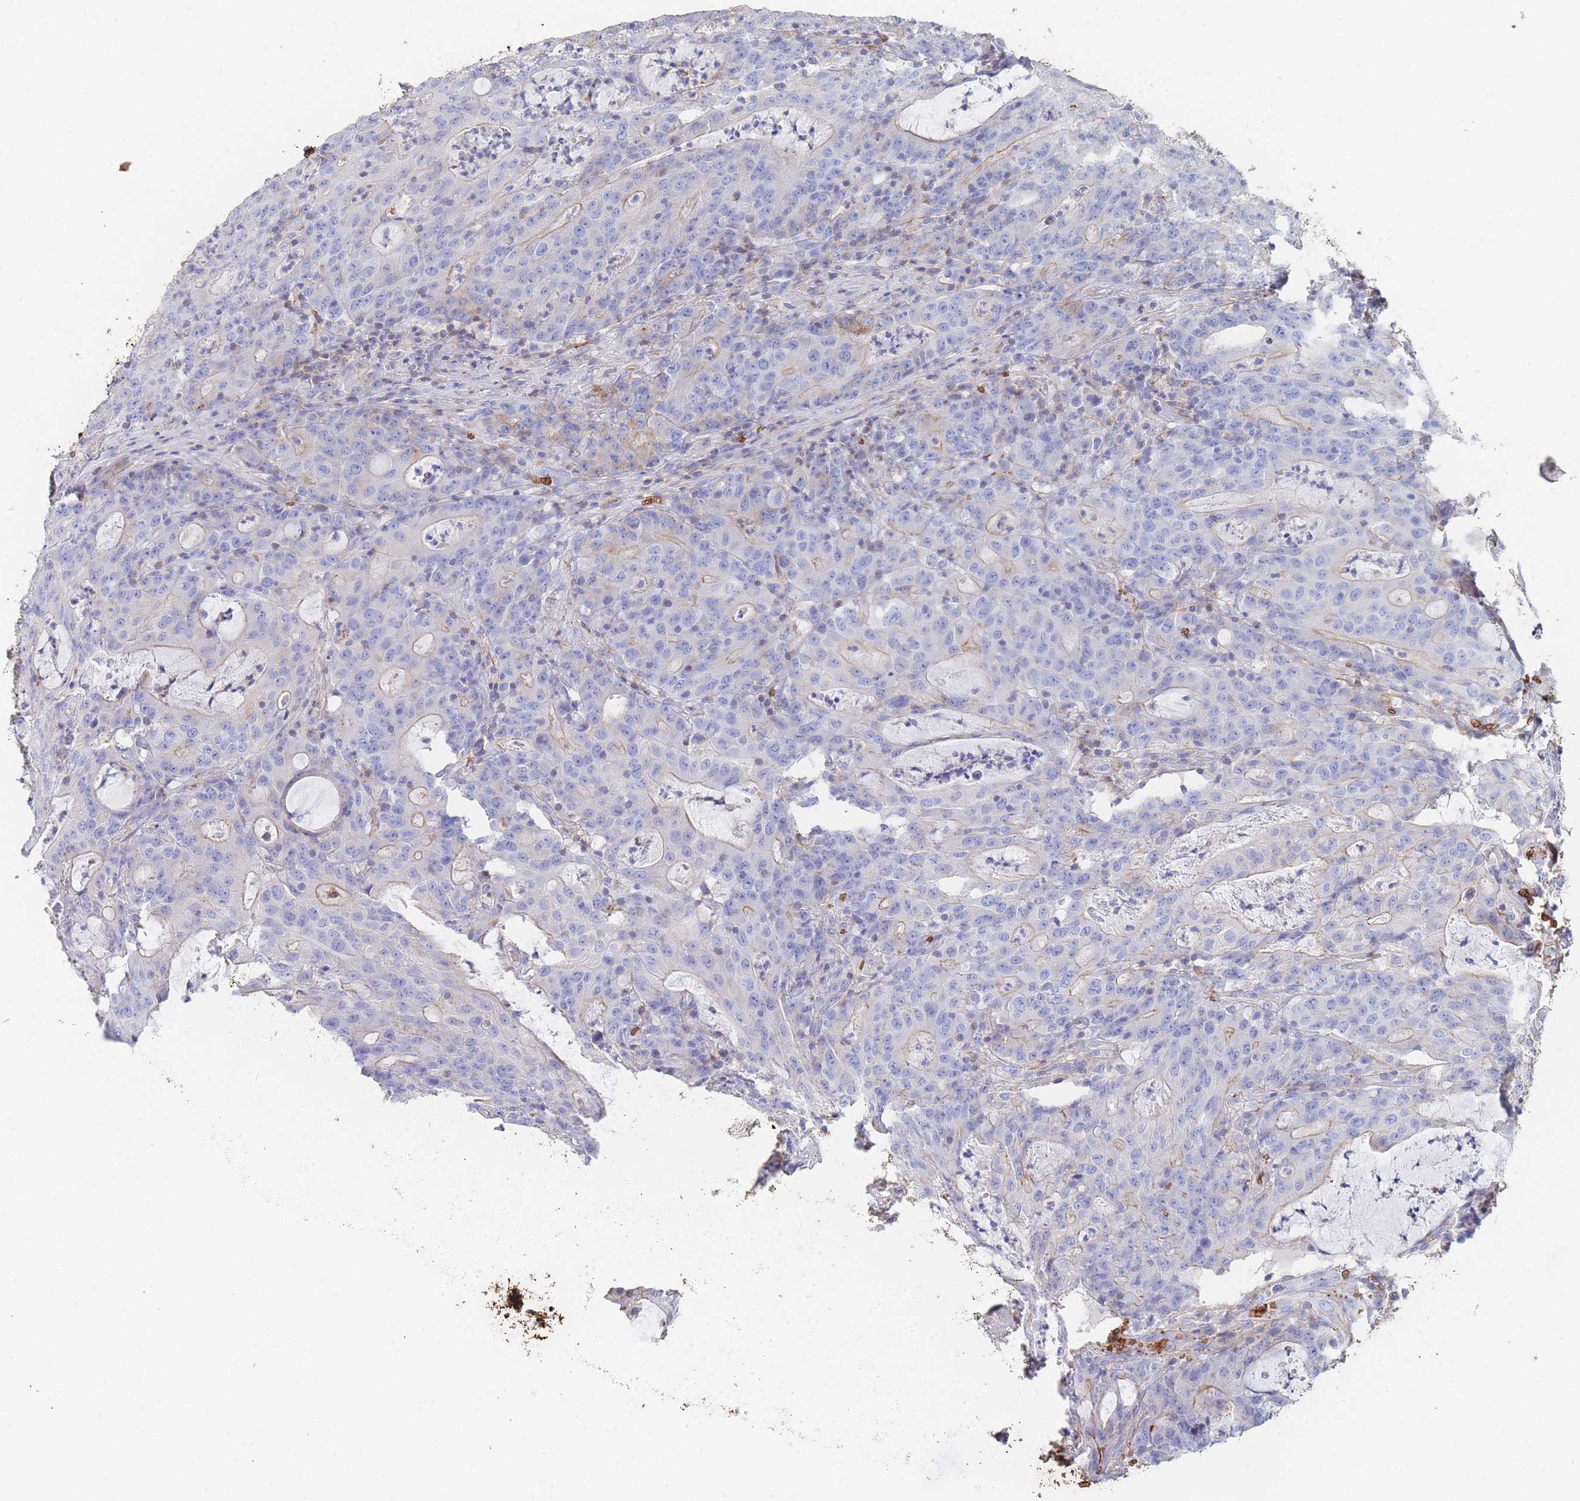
{"staining": {"intensity": "moderate", "quantity": "<25%", "location": "cytoplasmic/membranous"}, "tissue": "colorectal cancer", "cell_type": "Tumor cells", "image_type": "cancer", "snomed": [{"axis": "morphology", "description": "Adenocarcinoma, NOS"}, {"axis": "topography", "description": "Colon"}], "caption": "Protein staining demonstrates moderate cytoplasmic/membranous expression in approximately <25% of tumor cells in adenocarcinoma (colorectal).", "gene": "SLC2A1", "patient": {"sex": "male", "age": 83}}